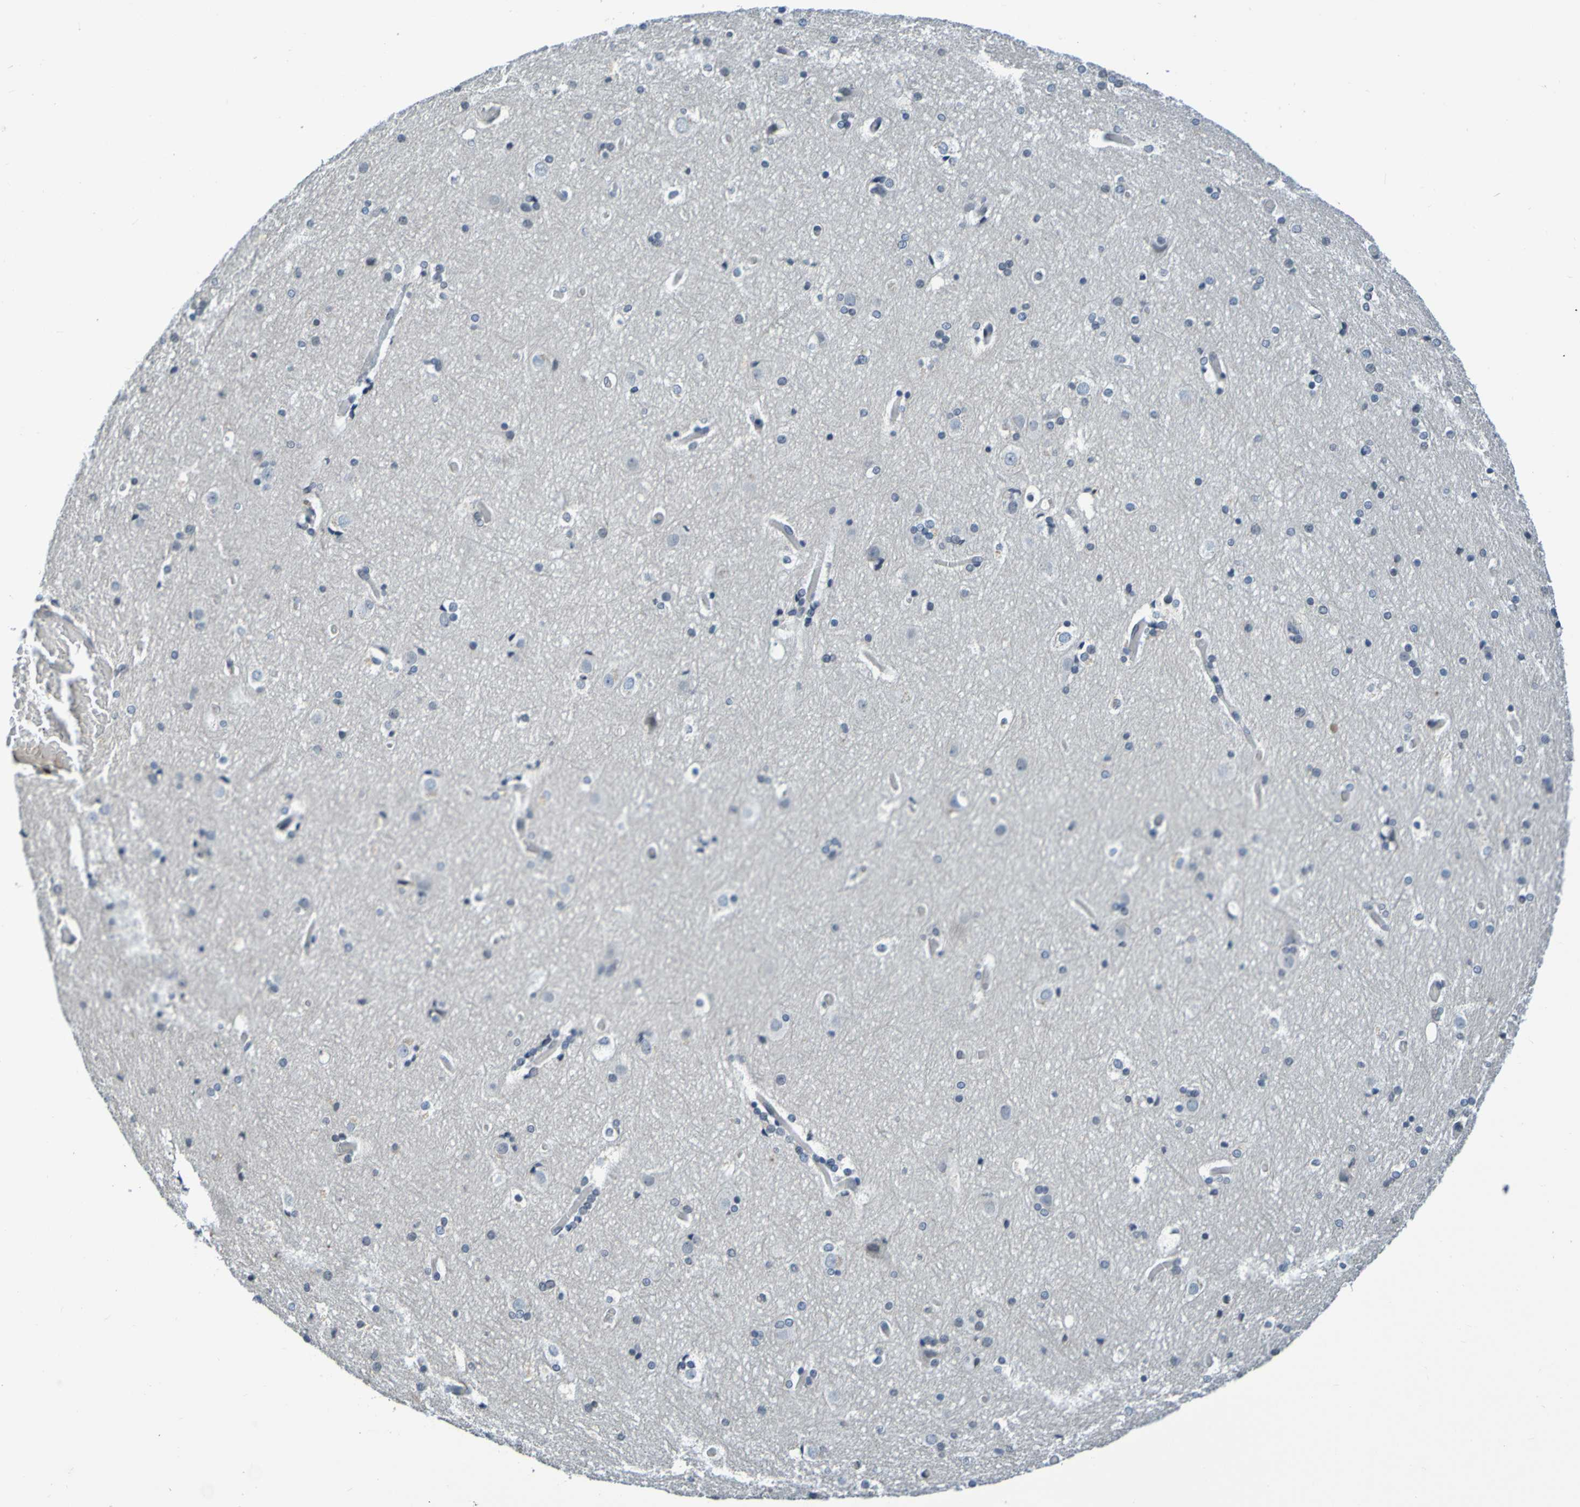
{"staining": {"intensity": "negative", "quantity": "none", "location": "none"}, "tissue": "cerebral cortex", "cell_type": "Endothelial cells", "image_type": "normal", "snomed": [{"axis": "morphology", "description": "Normal tissue, NOS"}, {"axis": "topography", "description": "Cerebral cortex"}], "caption": "This is a micrograph of immunohistochemistry (IHC) staining of benign cerebral cortex, which shows no staining in endothelial cells.", "gene": "C3AR1", "patient": {"sex": "male", "age": 57}}